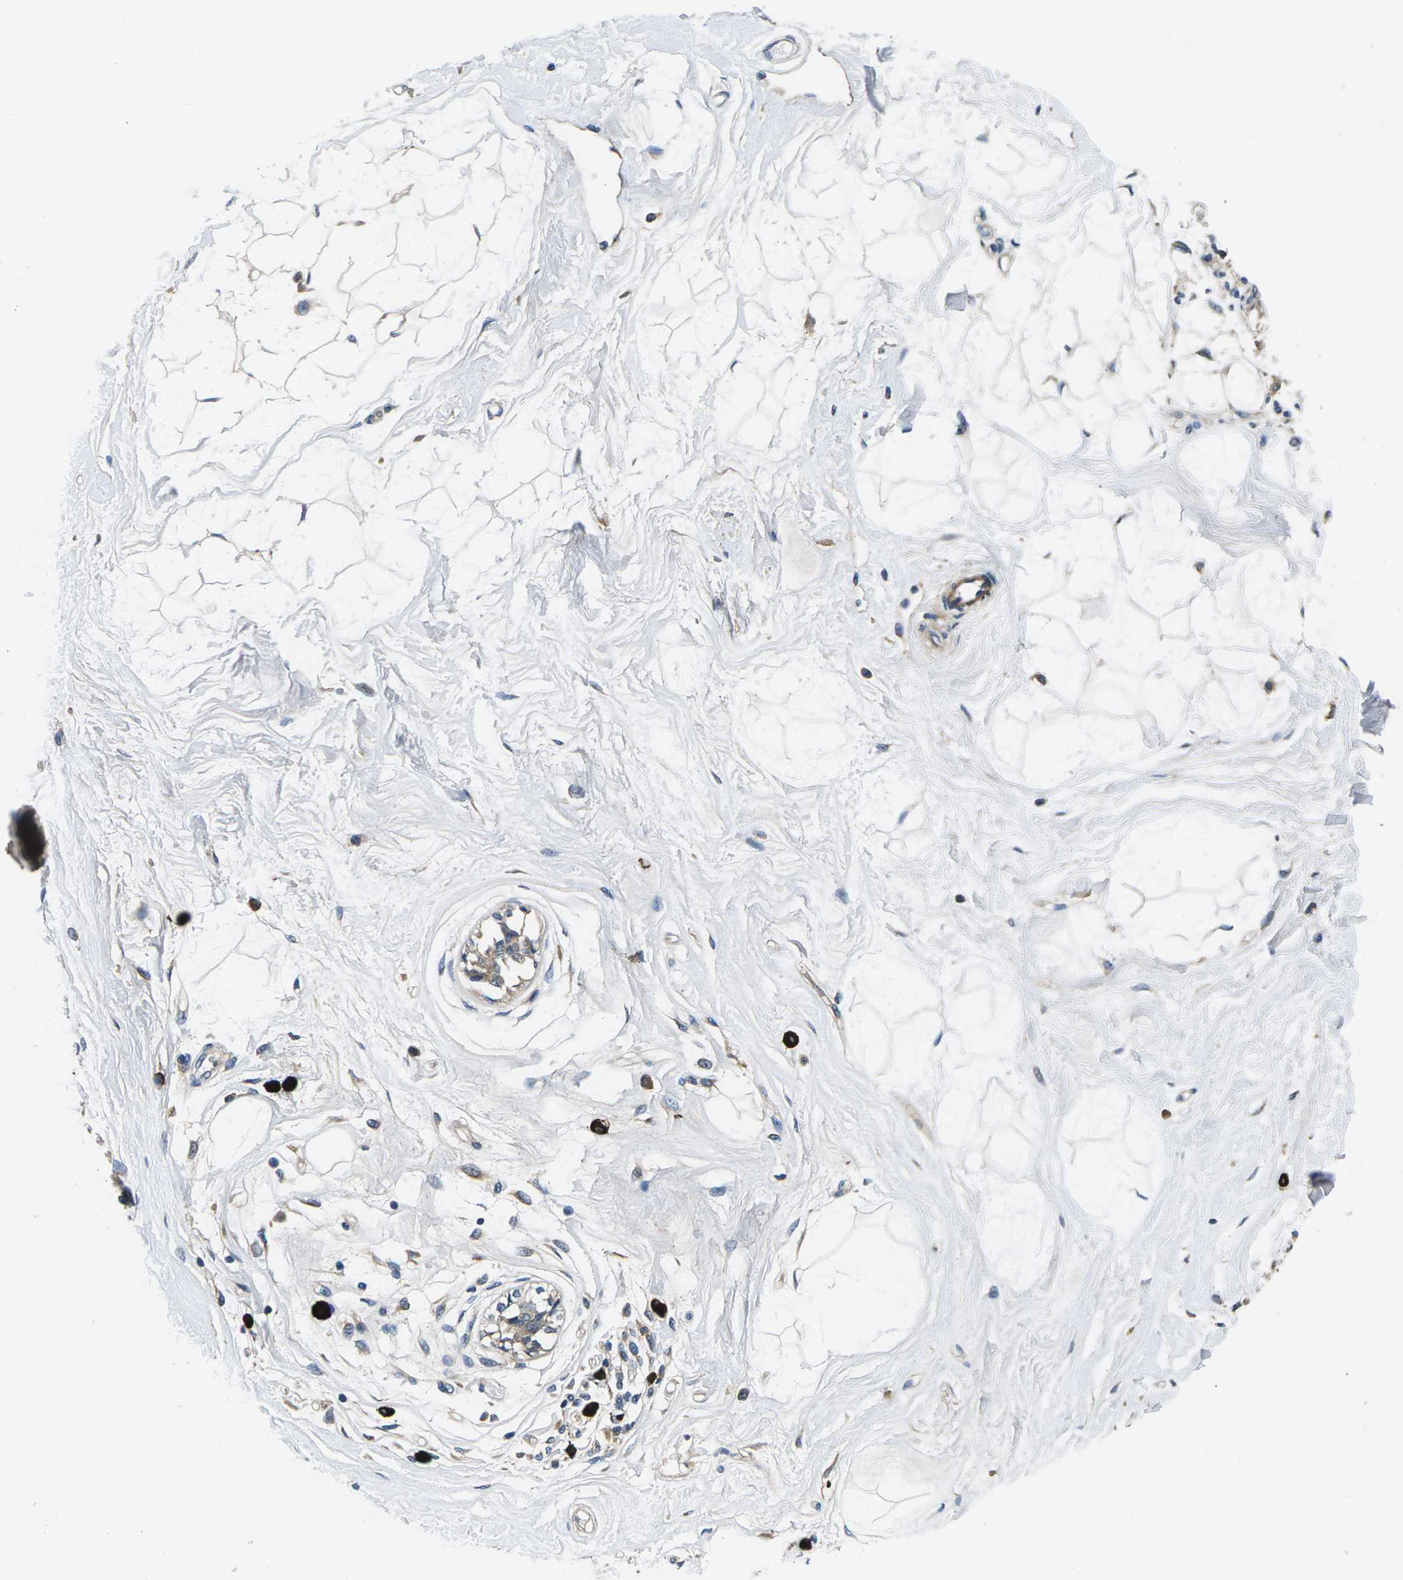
{"staining": {"intensity": "weak", "quantity": "25%-75%", "location": "cytoplasmic/membranous"}, "tissue": "breast", "cell_type": "Adipocytes", "image_type": "normal", "snomed": [{"axis": "morphology", "description": "Normal tissue, NOS"}, {"axis": "topography", "description": "Breast"}], "caption": "Protein staining displays weak cytoplasmic/membranous staining in approximately 25%-75% of adipocytes in unremarkable breast.", "gene": "PLCE1", "patient": {"sex": "female", "age": 45}}